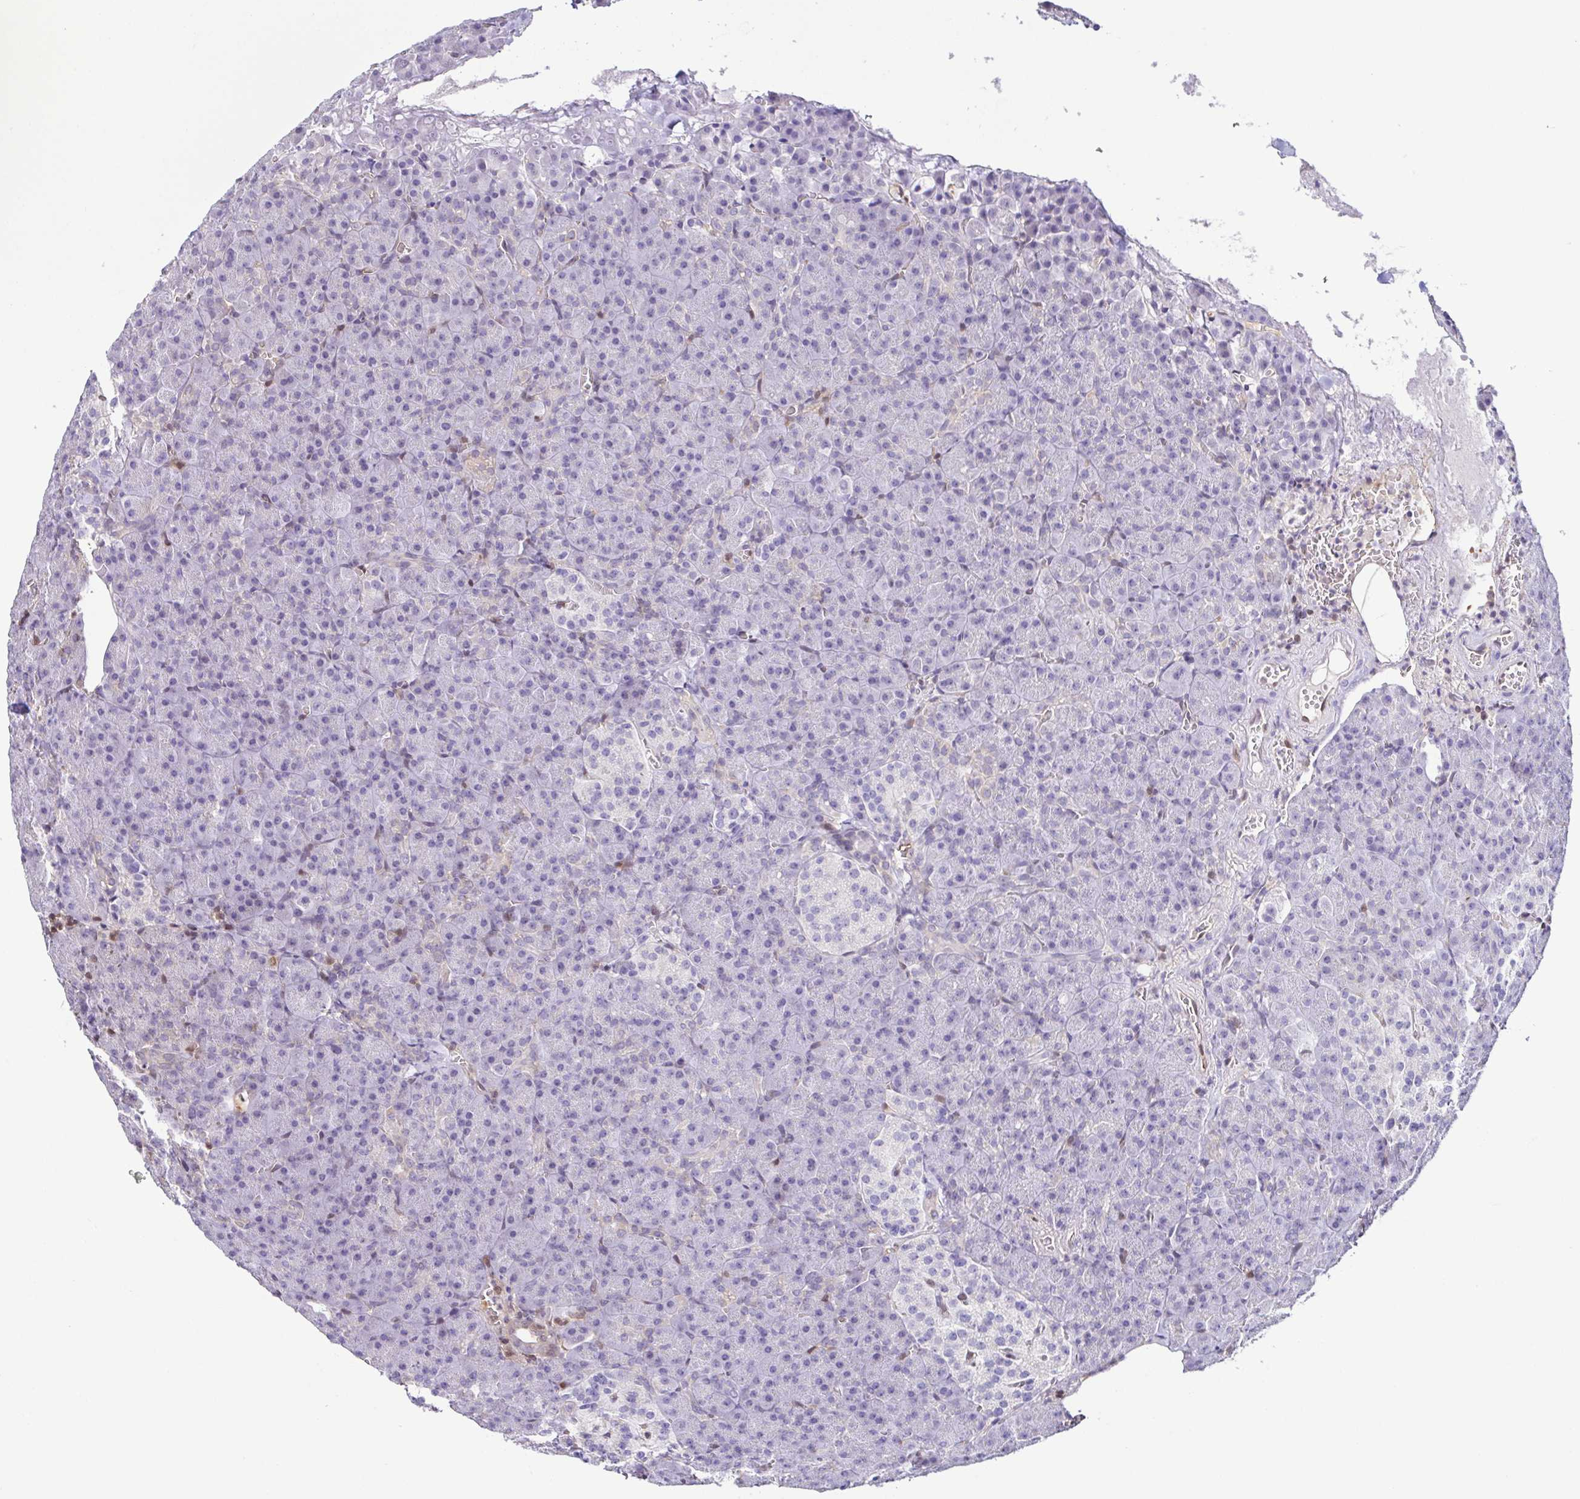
{"staining": {"intensity": "negative", "quantity": "none", "location": "none"}, "tissue": "pancreas", "cell_type": "Exocrine glandular cells", "image_type": "normal", "snomed": [{"axis": "morphology", "description": "Normal tissue, NOS"}, {"axis": "topography", "description": "Pancreas"}], "caption": "This is an immunohistochemistry (IHC) histopathology image of benign pancreas. There is no staining in exocrine glandular cells.", "gene": "PSMB9", "patient": {"sex": "female", "age": 74}}